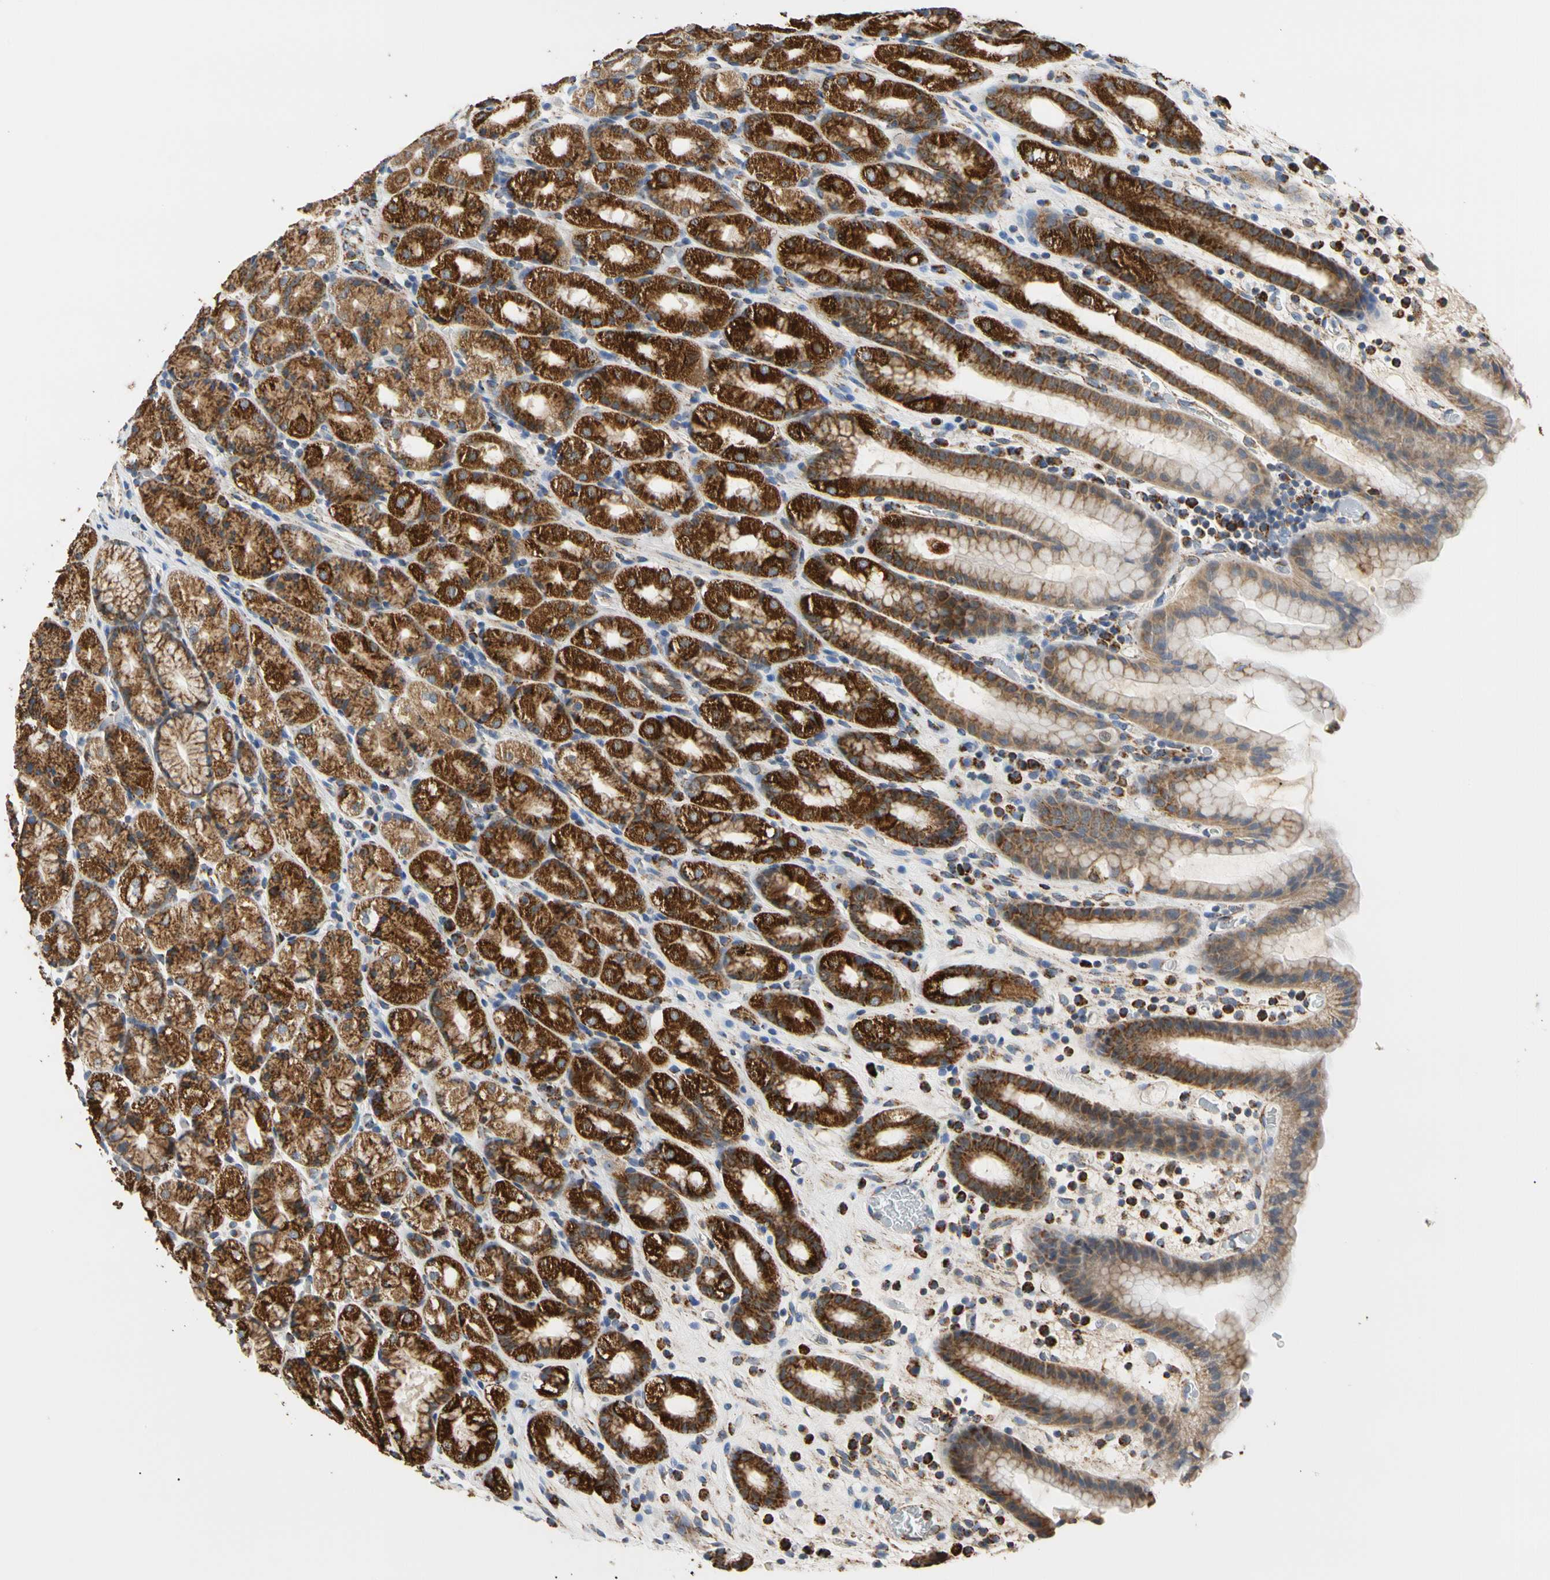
{"staining": {"intensity": "strong", "quantity": ">75%", "location": "cytoplasmic/membranous"}, "tissue": "stomach", "cell_type": "Glandular cells", "image_type": "normal", "snomed": [{"axis": "morphology", "description": "Normal tissue, NOS"}, {"axis": "topography", "description": "Stomach, upper"}], "caption": "The micrograph exhibits staining of unremarkable stomach, revealing strong cytoplasmic/membranous protein staining (brown color) within glandular cells.", "gene": "ACAT1", "patient": {"sex": "male", "age": 68}}